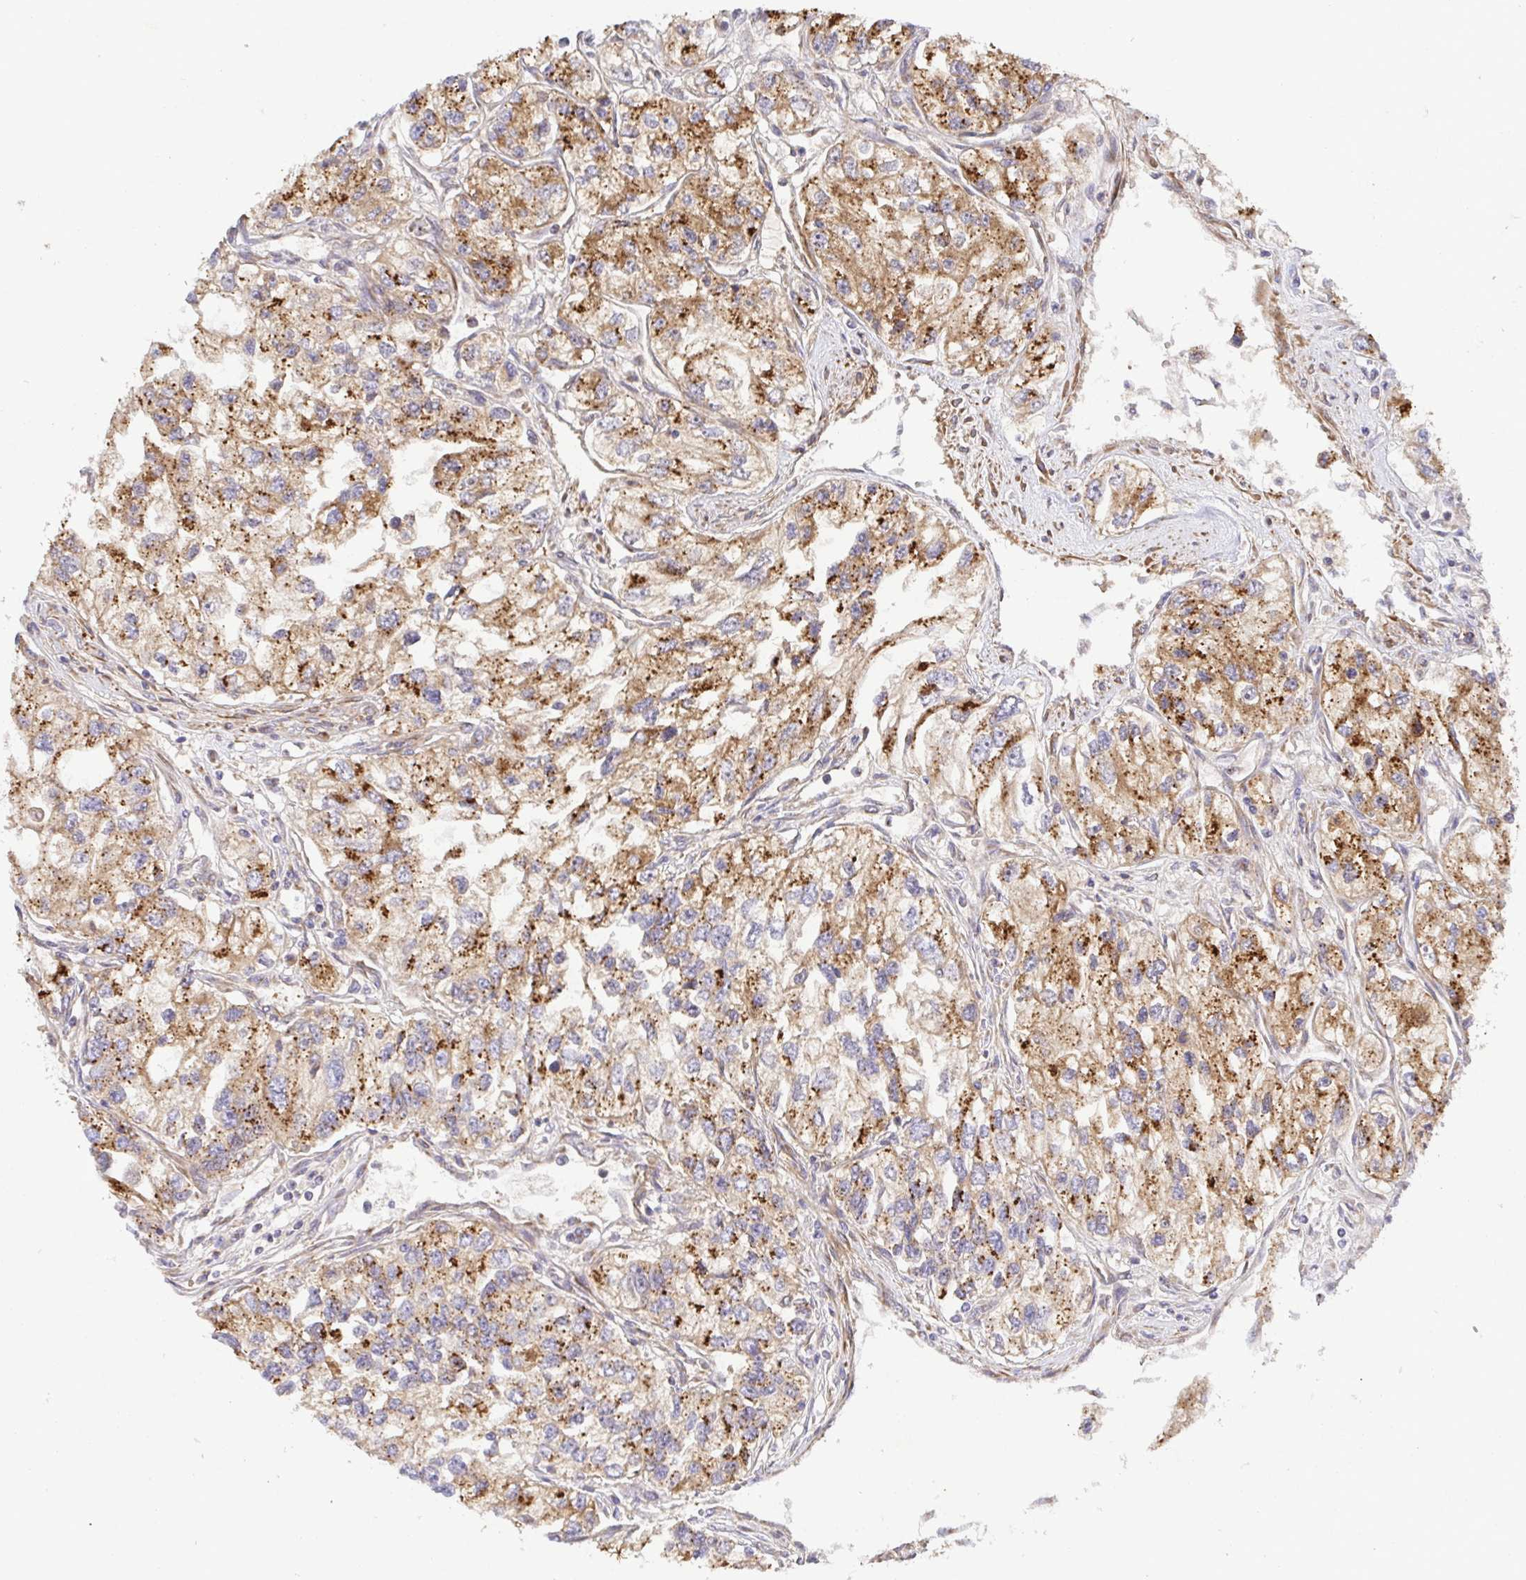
{"staining": {"intensity": "moderate", "quantity": ">75%", "location": "cytoplasmic/membranous"}, "tissue": "renal cancer", "cell_type": "Tumor cells", "image_type": "cancer", "snomed": [{"axis": "morphology", "description": "Adenocarcinoma, NOS"}, {"axis": "topography", "description": "Kidney"}], "caption": "A medium amount of moderate cytoplasmic/membranous expression is appreciated in approximately >75% of tumor cells in adenocarcinoma (renal) tissue.", "gene": "TM9SF4", "patient": {"sex": "female", "age": 59}}